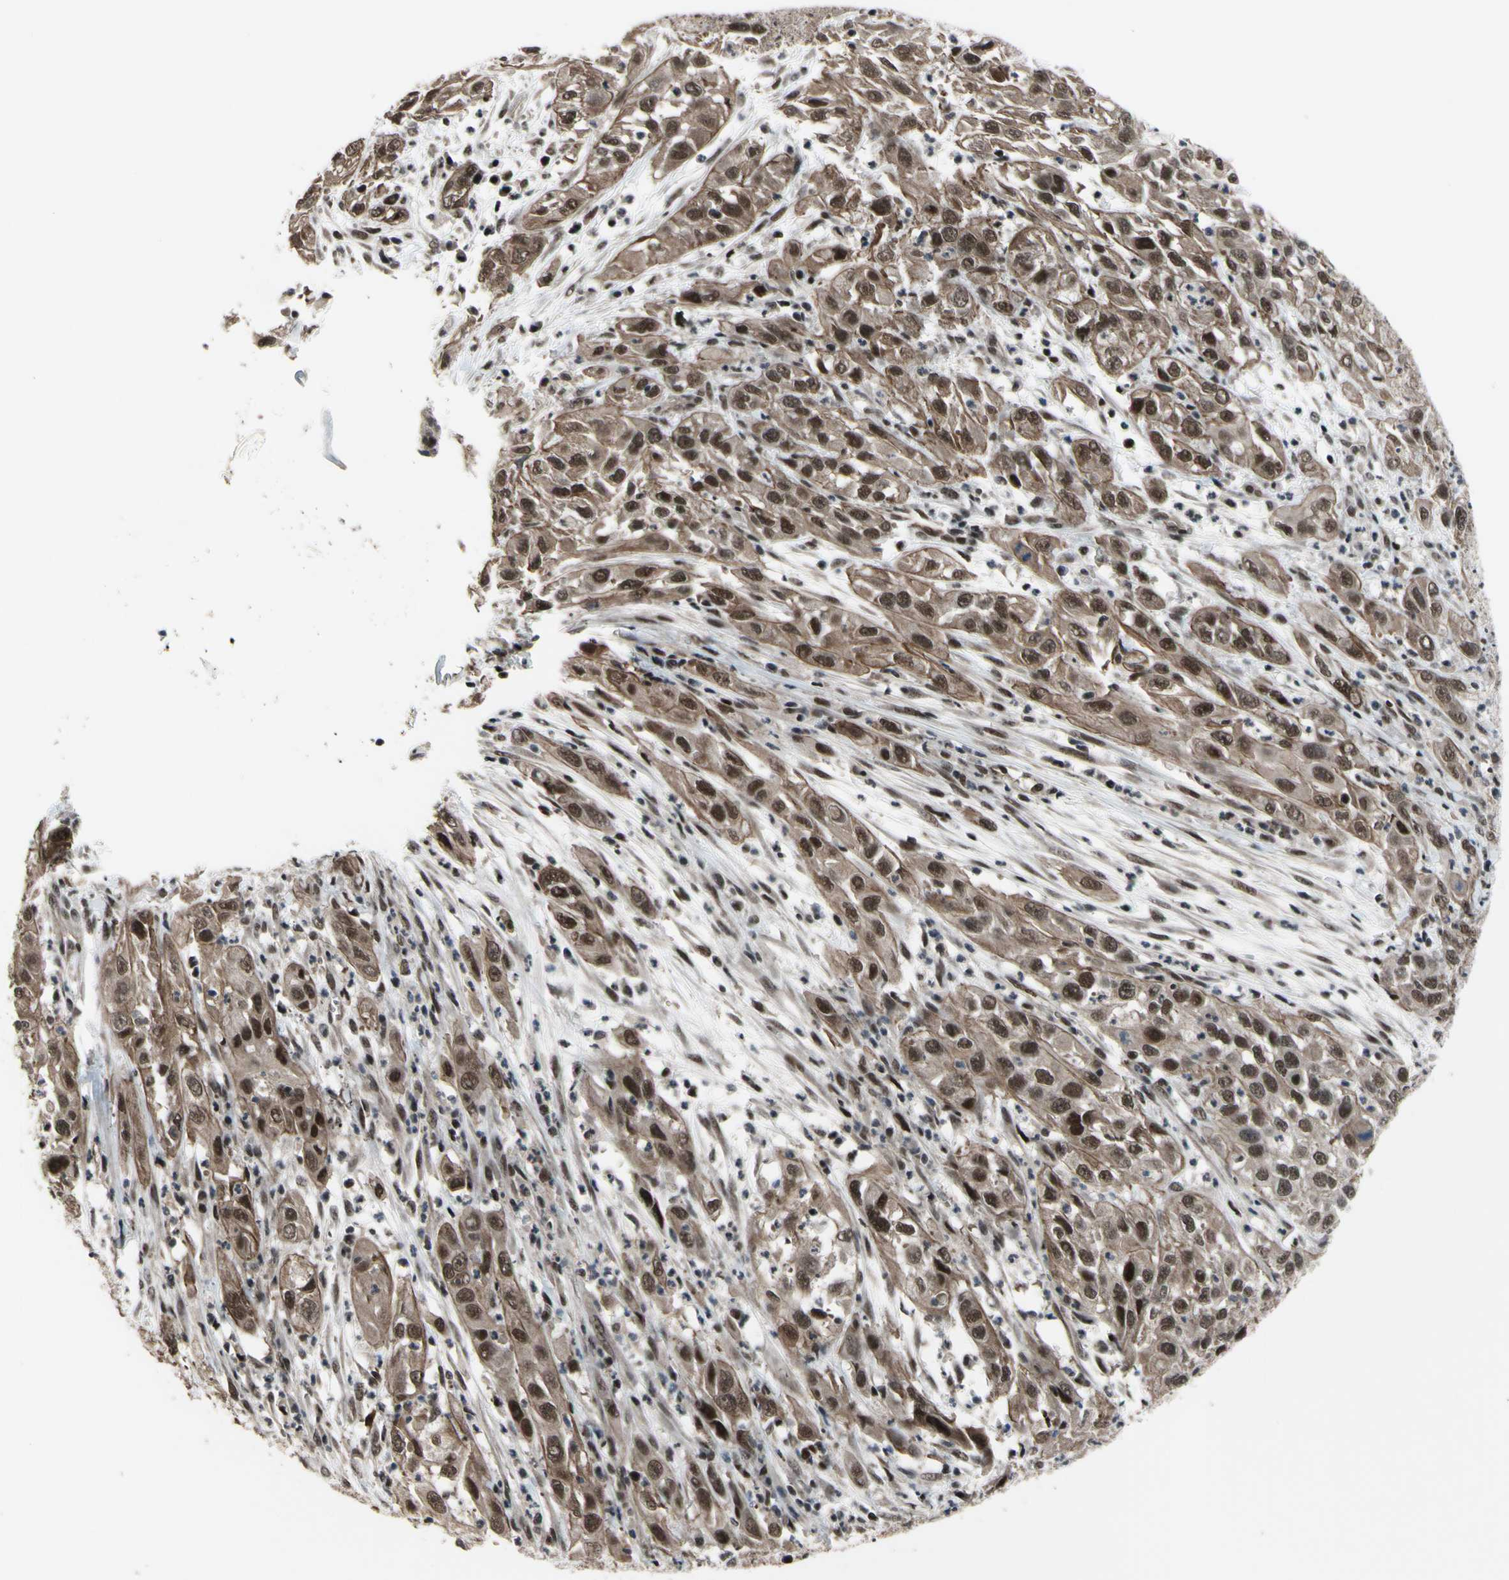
{"staining": {"intensity": "moderate", "quantity": ">75%", "location": "cytoplasmic/membranous,nuclear"}, "tissue": "cervical cancer", "cell_type": "Tumor cells", "image_type": "cancer", "snomed": [{"axis": "morphology", "description": "Squamous cell carcinoma, NOS"}, {"axis": "topography", "description": "Cervix"}], "caption": "Moderate cytoplasmic/membranous and nuclear protein positivity is present in approximately >75% of tumor cells in cervical cancer. Using DAB (3,3'-diaminobenzidine) (brown) and hematoxylin (blue) stains, captured at high magnification using brightfield microscopy.", "gene": "THAP12", "patient": {"sex": "female", "age": 32}}